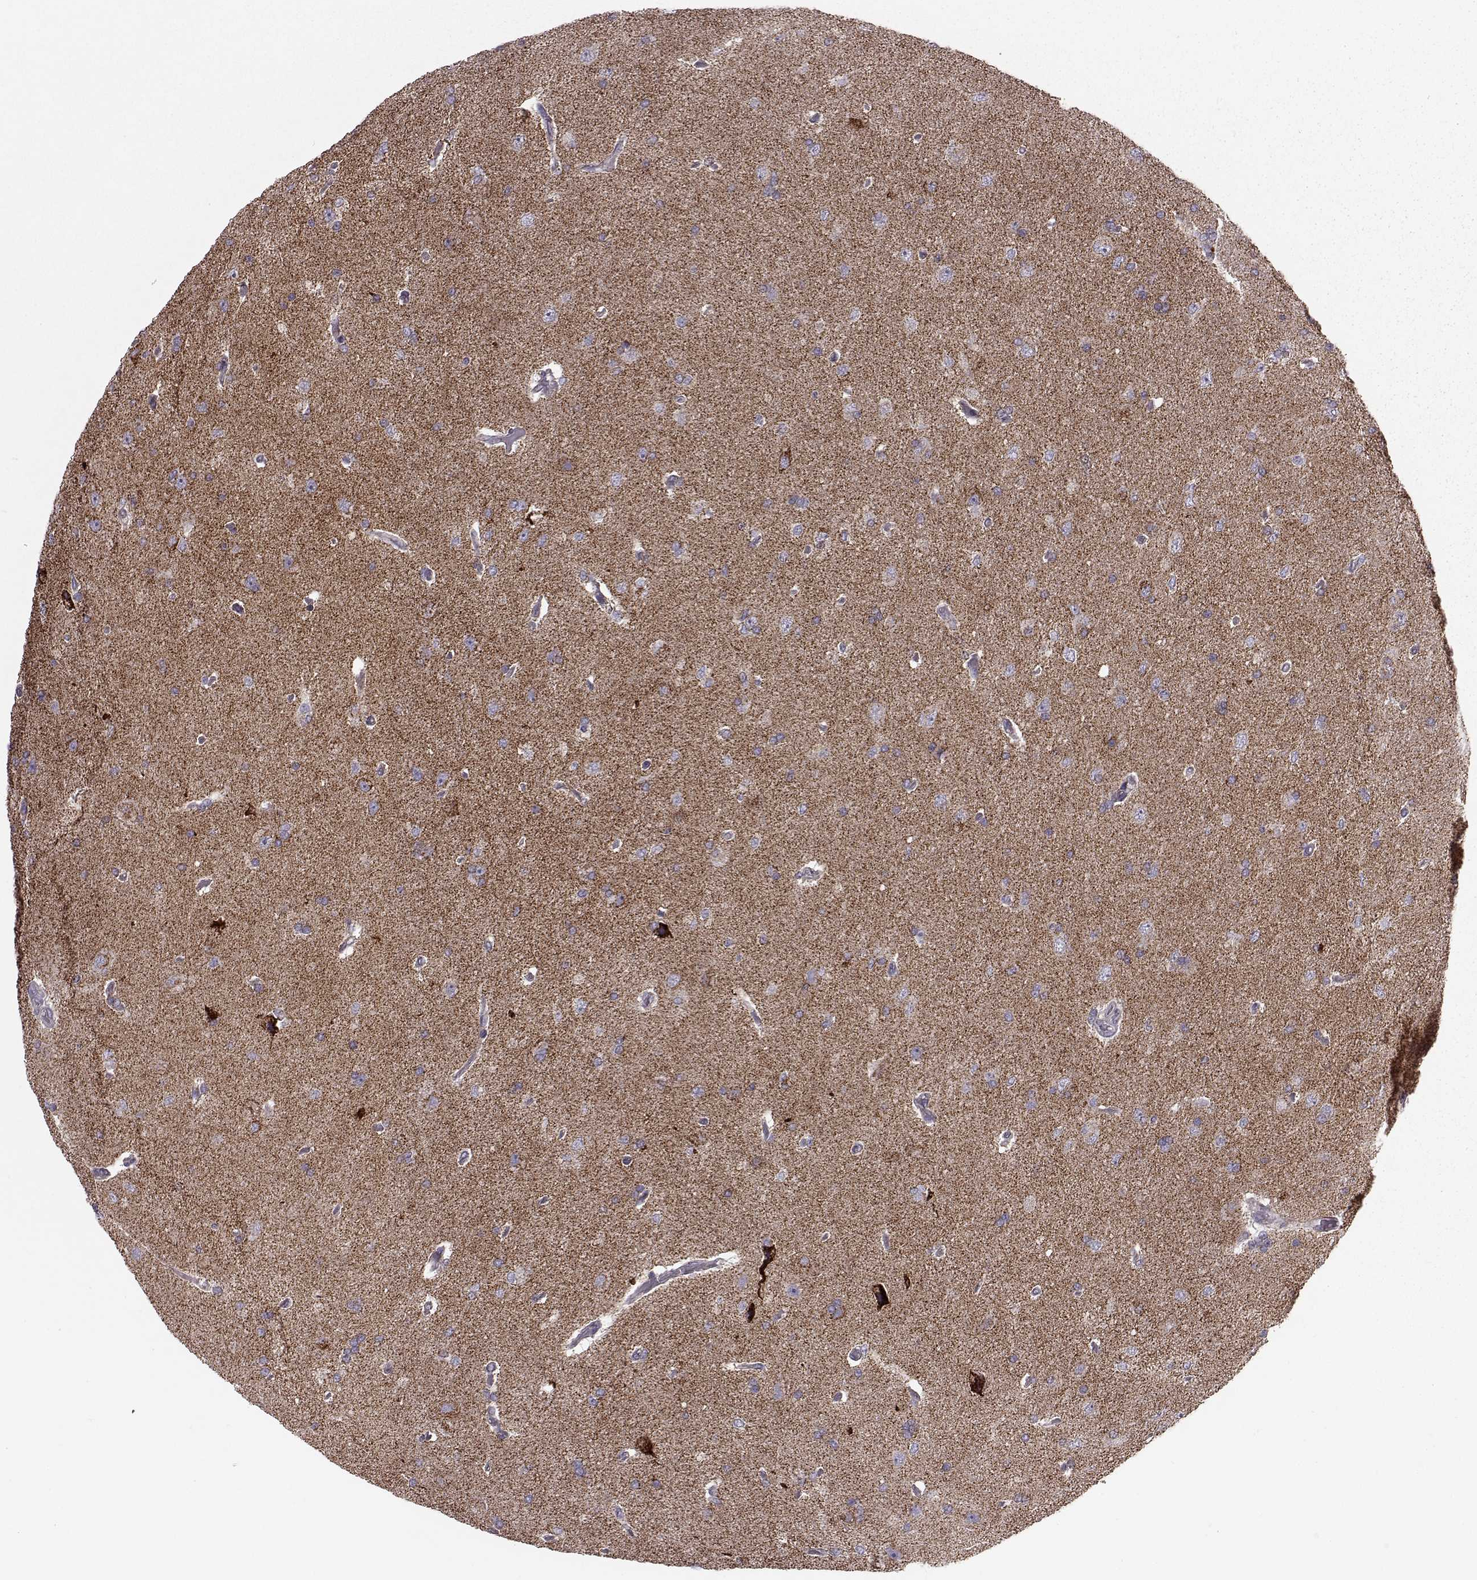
{"staining": {"intensity": "moderate", "quantity": ">75%", "location": "cytoplasmic/membranous"}, "tissue": "glioma", "cell_type": "Tumor cells", "image_type": "cancer", "snomed": [{"axis": "morphology", "description": "Glioma, malignant, High grade"}, {"axis": "topography", "description": "Cerebral cortex"}], "caption": "This photomicrograph shows IHC staining of malignant high-grade glioma, with medium moderate cytoplasmic/membranous positivity in about >75% of tumor cells.", "gene": "ATP5MF", "patient": {"sex": "male", "age": 70}}